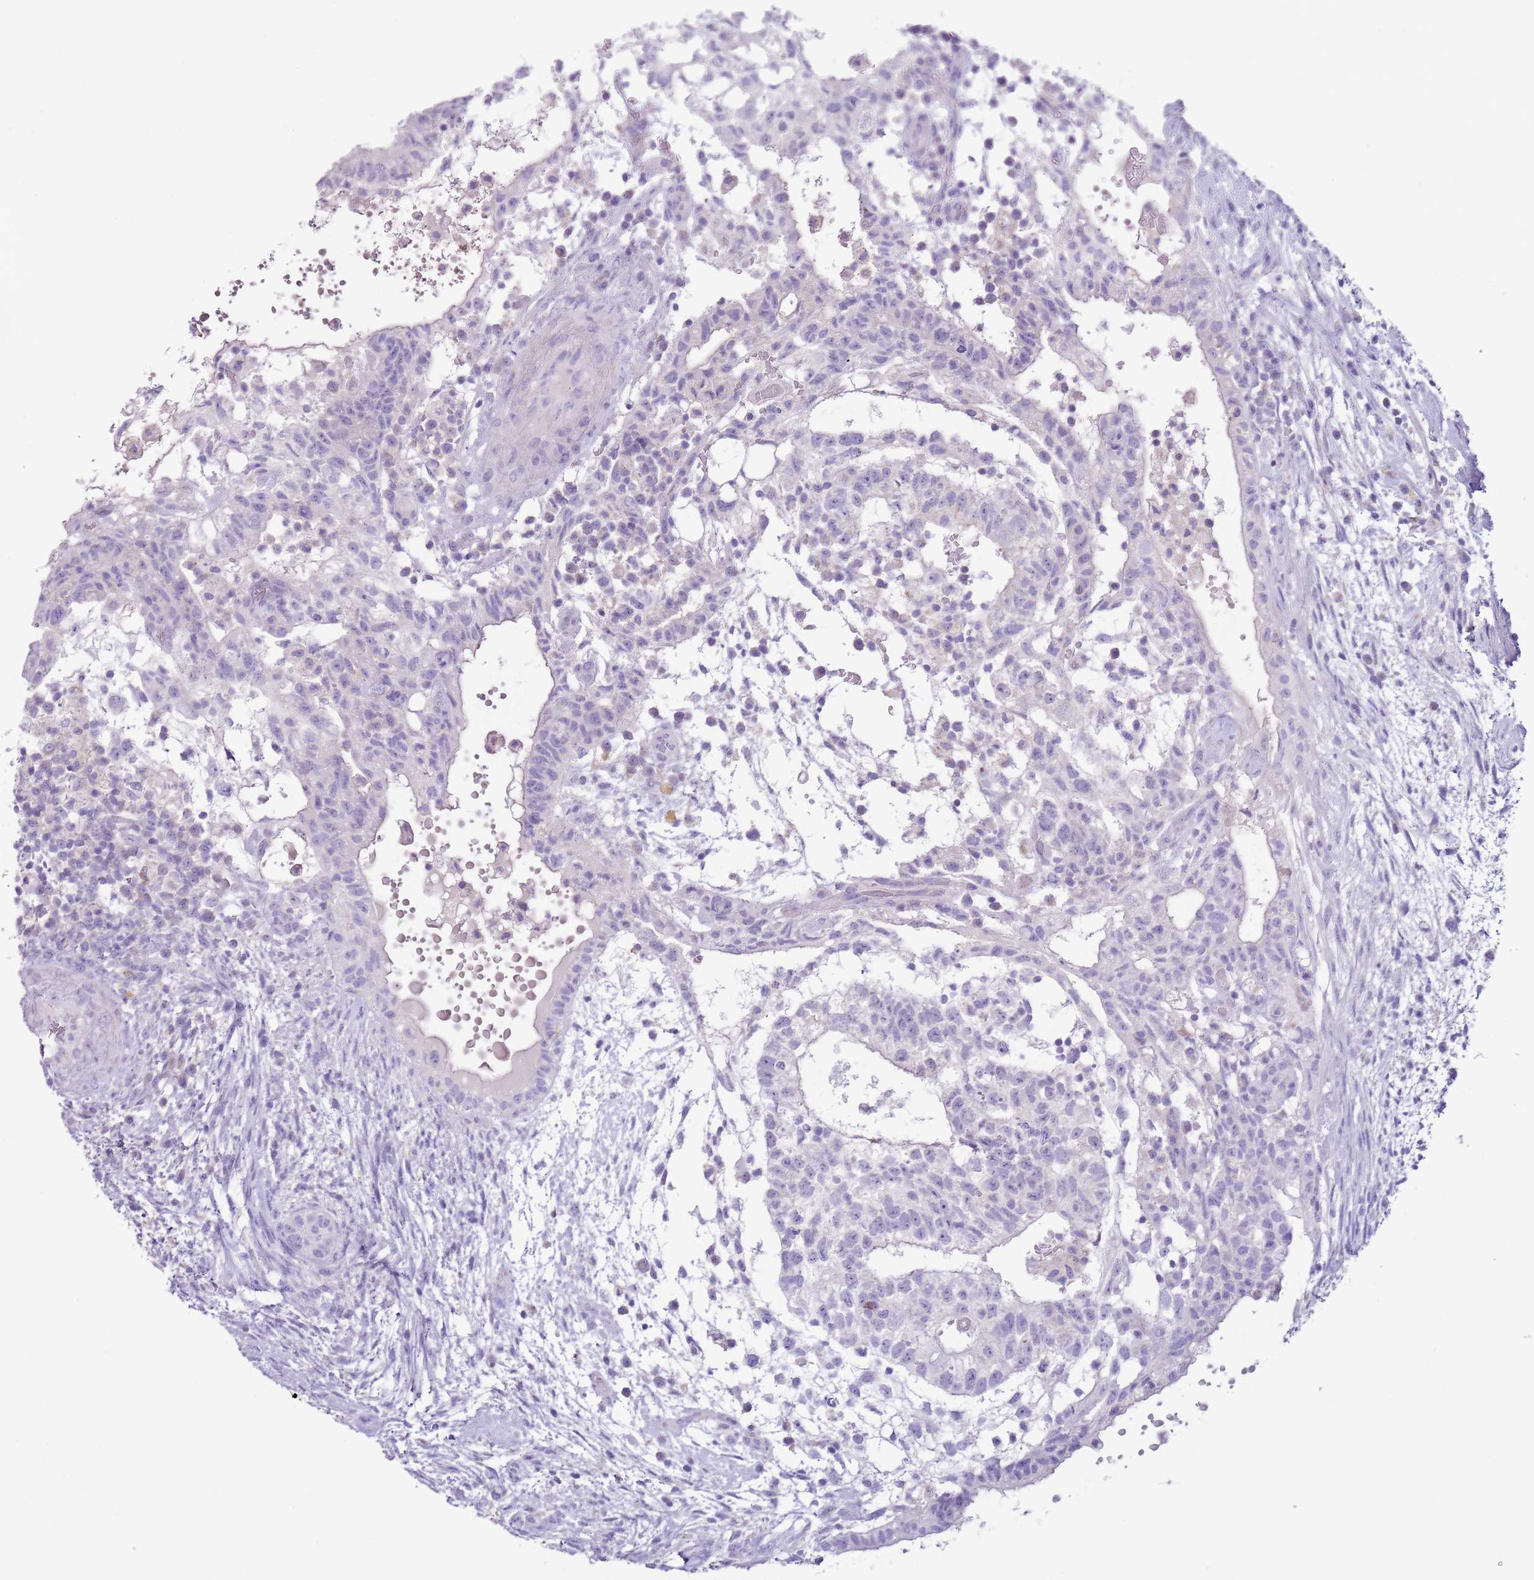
{"staining": {"intensity": "negative", "quantity": "none", "location": "none"}, "tissue": "testis cancer", "cell_type": "Tumor cells", "image_type": "cancer", "snomed": [{"axis": "morphology", "description": "Normal tissue, NOS"}, {"axis": "morphology", "description": "Carcinoma, Embryonal, NOS"}, {"axis": "topography", "description": "Testis"}], "caption": "An immunohistochemistry (IHC) micrograph of embryonal carcinoma (testis) is shown. There is no staining in tumor cells of embryonal carcinoma (testis). (DAB (3,3'-diaminobenzidine) IHC, high magnification).", "gene": "ZNF697", "patient": {"sex": "male", "age": 32}}